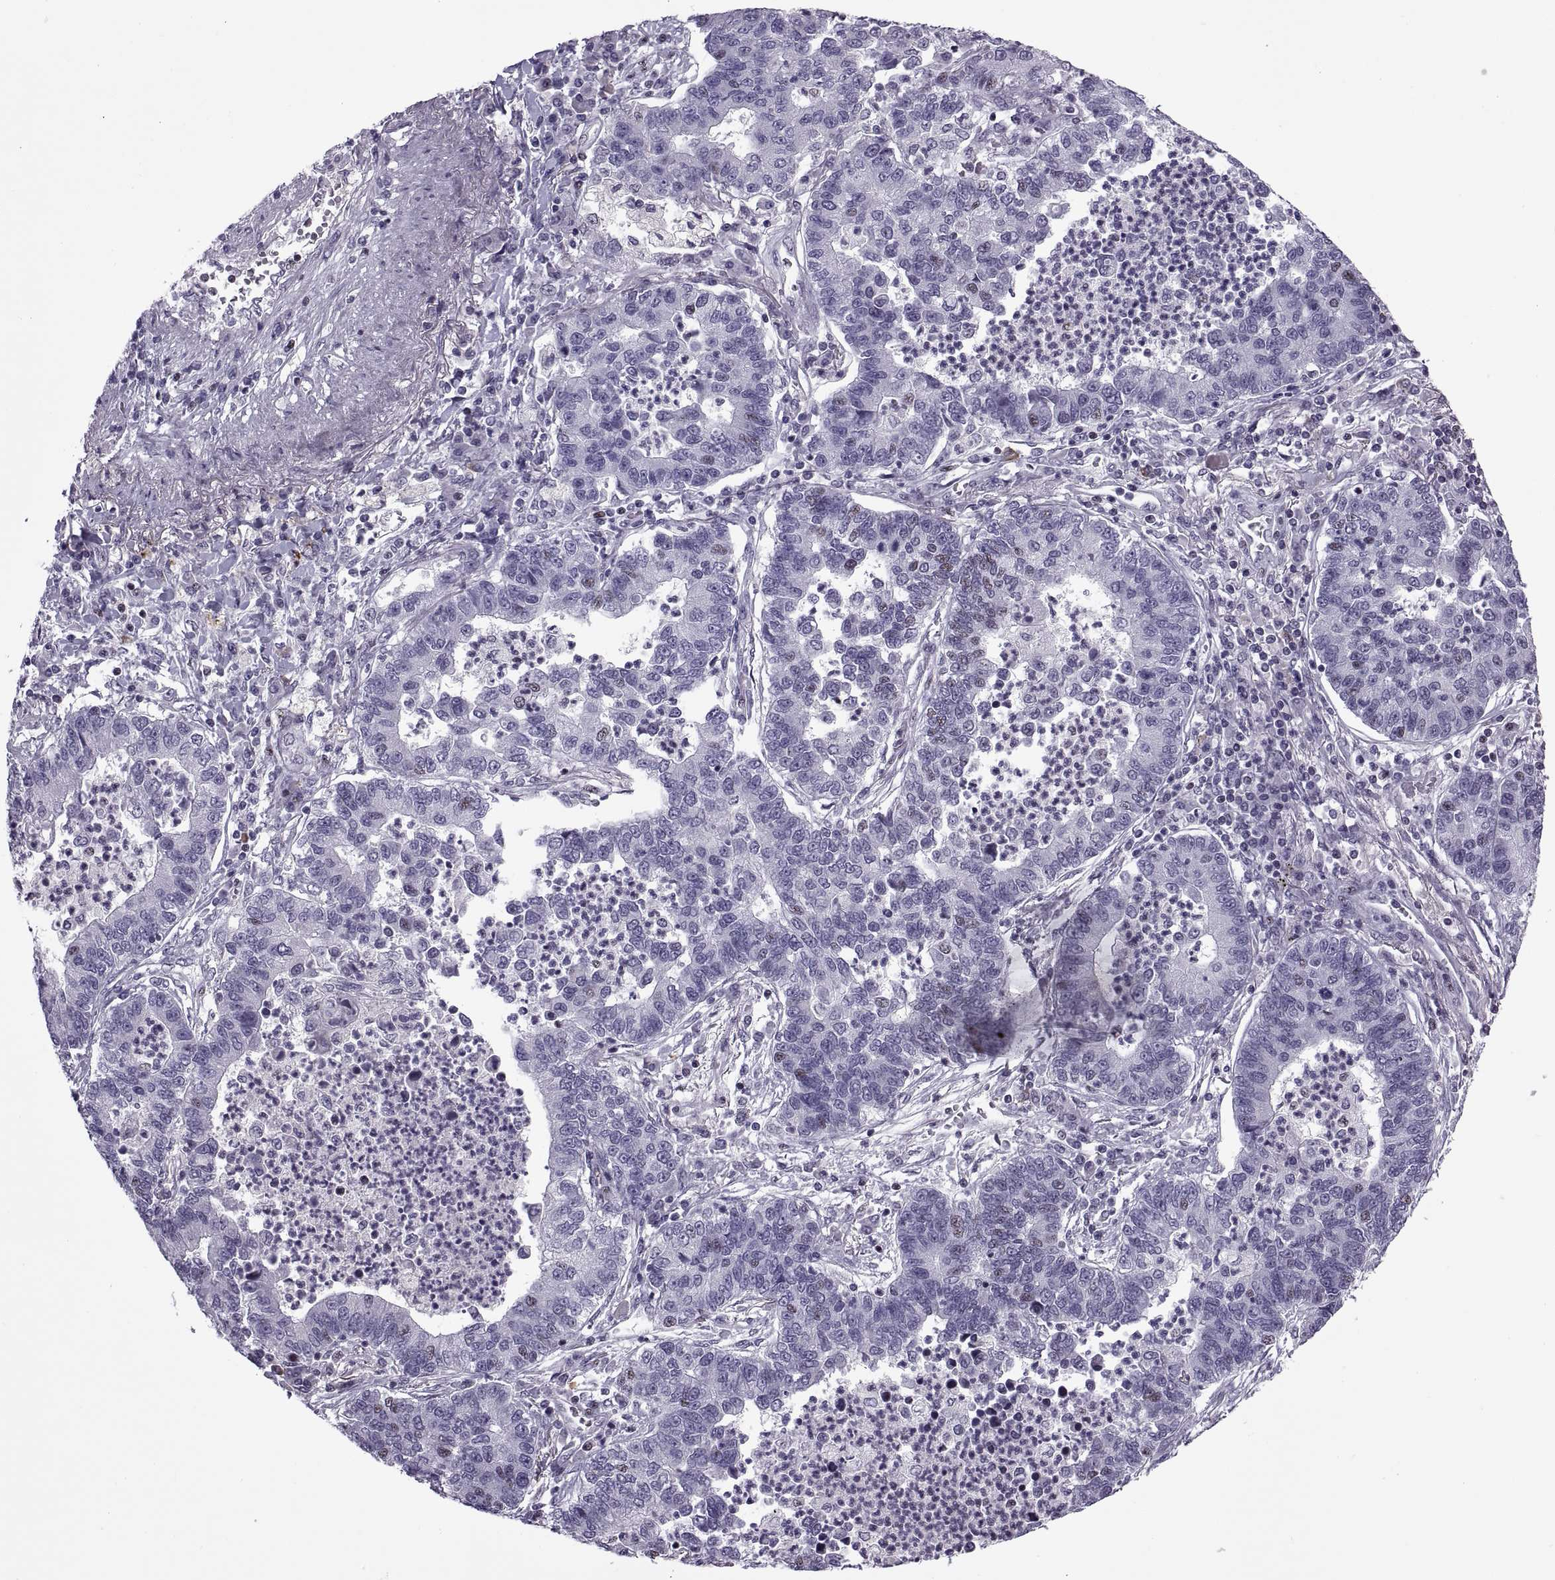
{"staining": {"intensity": "negative", "quantity": "none", "location": "none"}, "tissue": "lung cancer", "cell_type": "Tumor cells", "image_type": "cancer", "snomed": [{"axis": "morphology", "description": "Adenocarcinoma, NOS"}, {"axis": "topography", "description": "Lung"}], "caption": "DAB (3,3'-diaminobenzidine) immunohistochemical staining of lung cancer exhibits no significant staining in tumor cells.", "gene": "MAGEA4", "patient": {"sex": "female", "age": 57}}